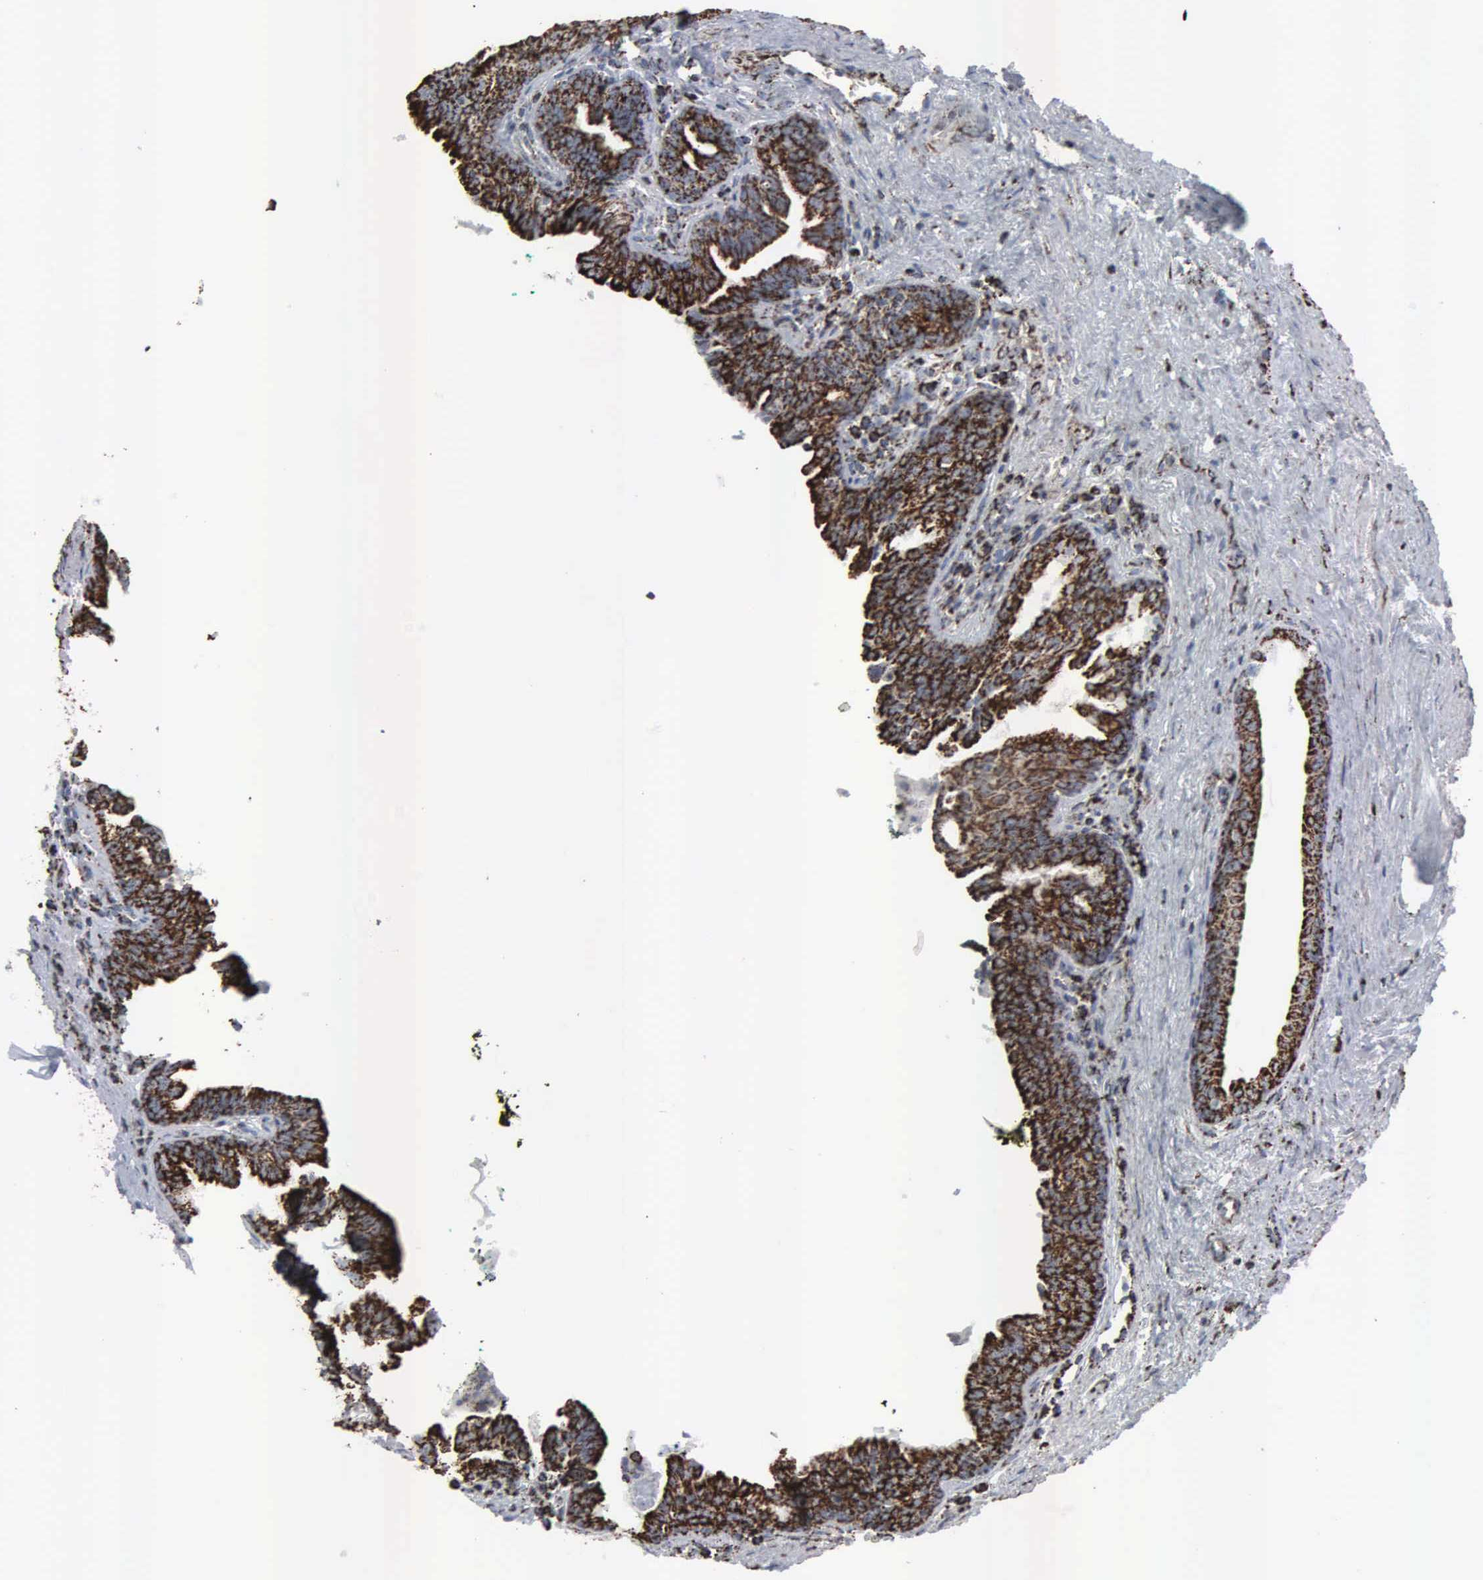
{"staining": {"intensity": "strong", "quantity": ">75%", "location": "cytoplasmic/membranous"}, "tissue": "prostate", "cell_type": "Glandular cells", "image_type": "normal", "snomed": [{"axis": "morphology", "description": "Normal tissue, NOS"}, {"axis": "topography", "description": "Prostate"}], "caption": "Brown immunohistochemical staining in normal prostate shows strong cytoplasmic/membranous positivity in approximately >75% of glandular cells. Immunohistochemistry (ihc) stains the protein in brown and the nuclei are stained blue.", "gene": "HSPA9", "patient": {"sex": "male", "age": 65}}